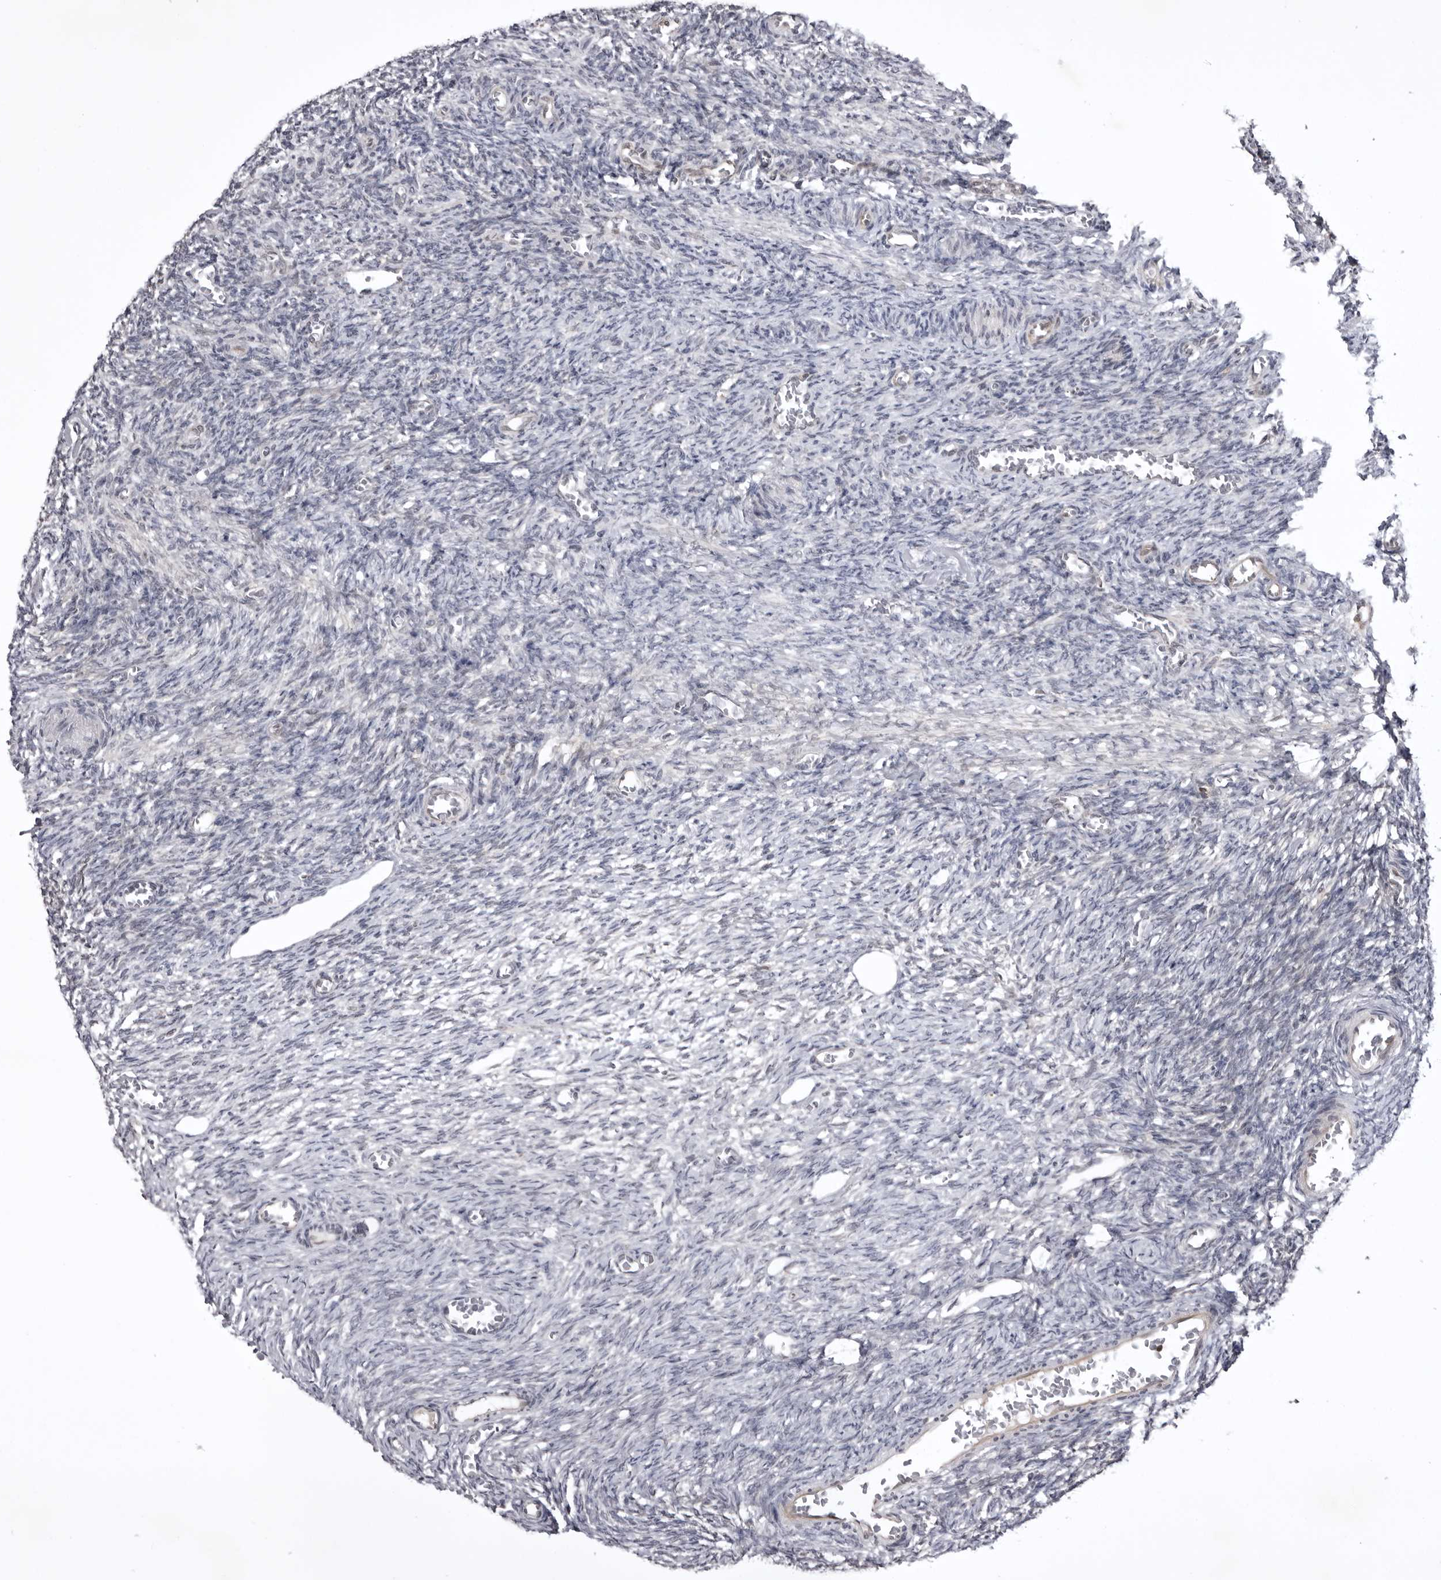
{"staining": {"intensity": "negative", "quantity": "none", "location": "none"}, "tissue": "ovary", "cell_type": "Ovarian stroma cells", "image_type": "normal", "snomed": [{"axis": "morphology", "description": "Normal tissue, NOS"}, {"axis": "topography", "description": "Ovary"}], "caption": "The immunohistochemistry histopathology image has no significant positivity in ovarian stroma cells of ovary. Nuclei are stained in blue.", "gene": "USP43", "patient": {"sex": "female", "age": 27}}